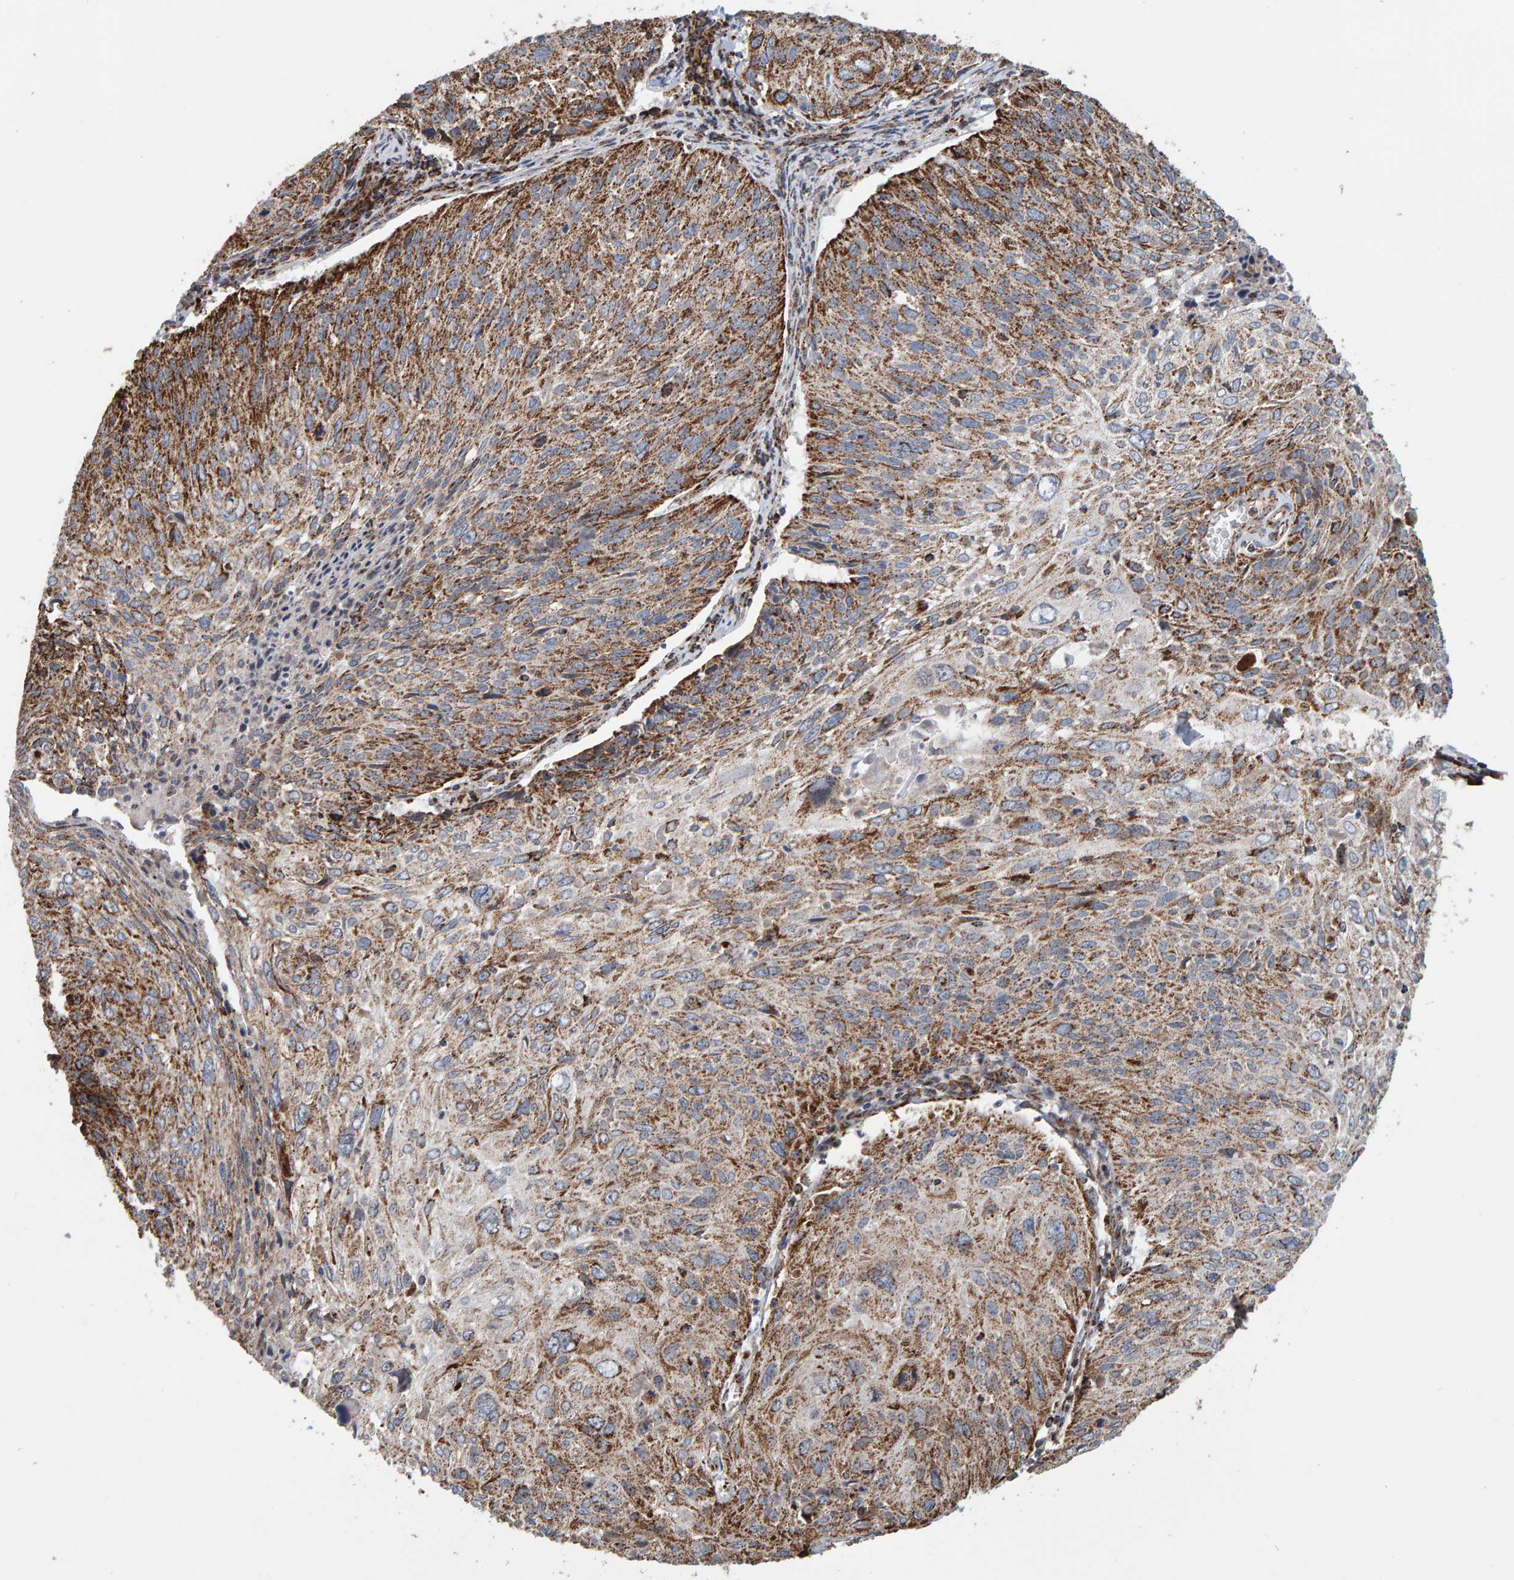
{"staining": {"intensity": "weak", "quantity": ">75%", "location": "cytoplasmic/membranous"}, "tissue": "cervical cancer", "cell_type": "Tumor cells", "image_type": "cancer", "snomed": [{"axis": "morphology", "description": "Squamous cell carcinoma, NOS"}, {"axis": "topography", "description": "Cervix"}], "caption": "The image exhibits immunohistochemical staining of cervical squamous cell carcinoma. There is weak cytoplasmic/membranous staining is identified in approximately >75% of tumor cells. (DAB (3,3'-diaminobenzidine) IHC, brown staining for protein, blue staining for nuclei).", "gene": "MRPL45", "patient": {"sex": "female", "age": 51}}